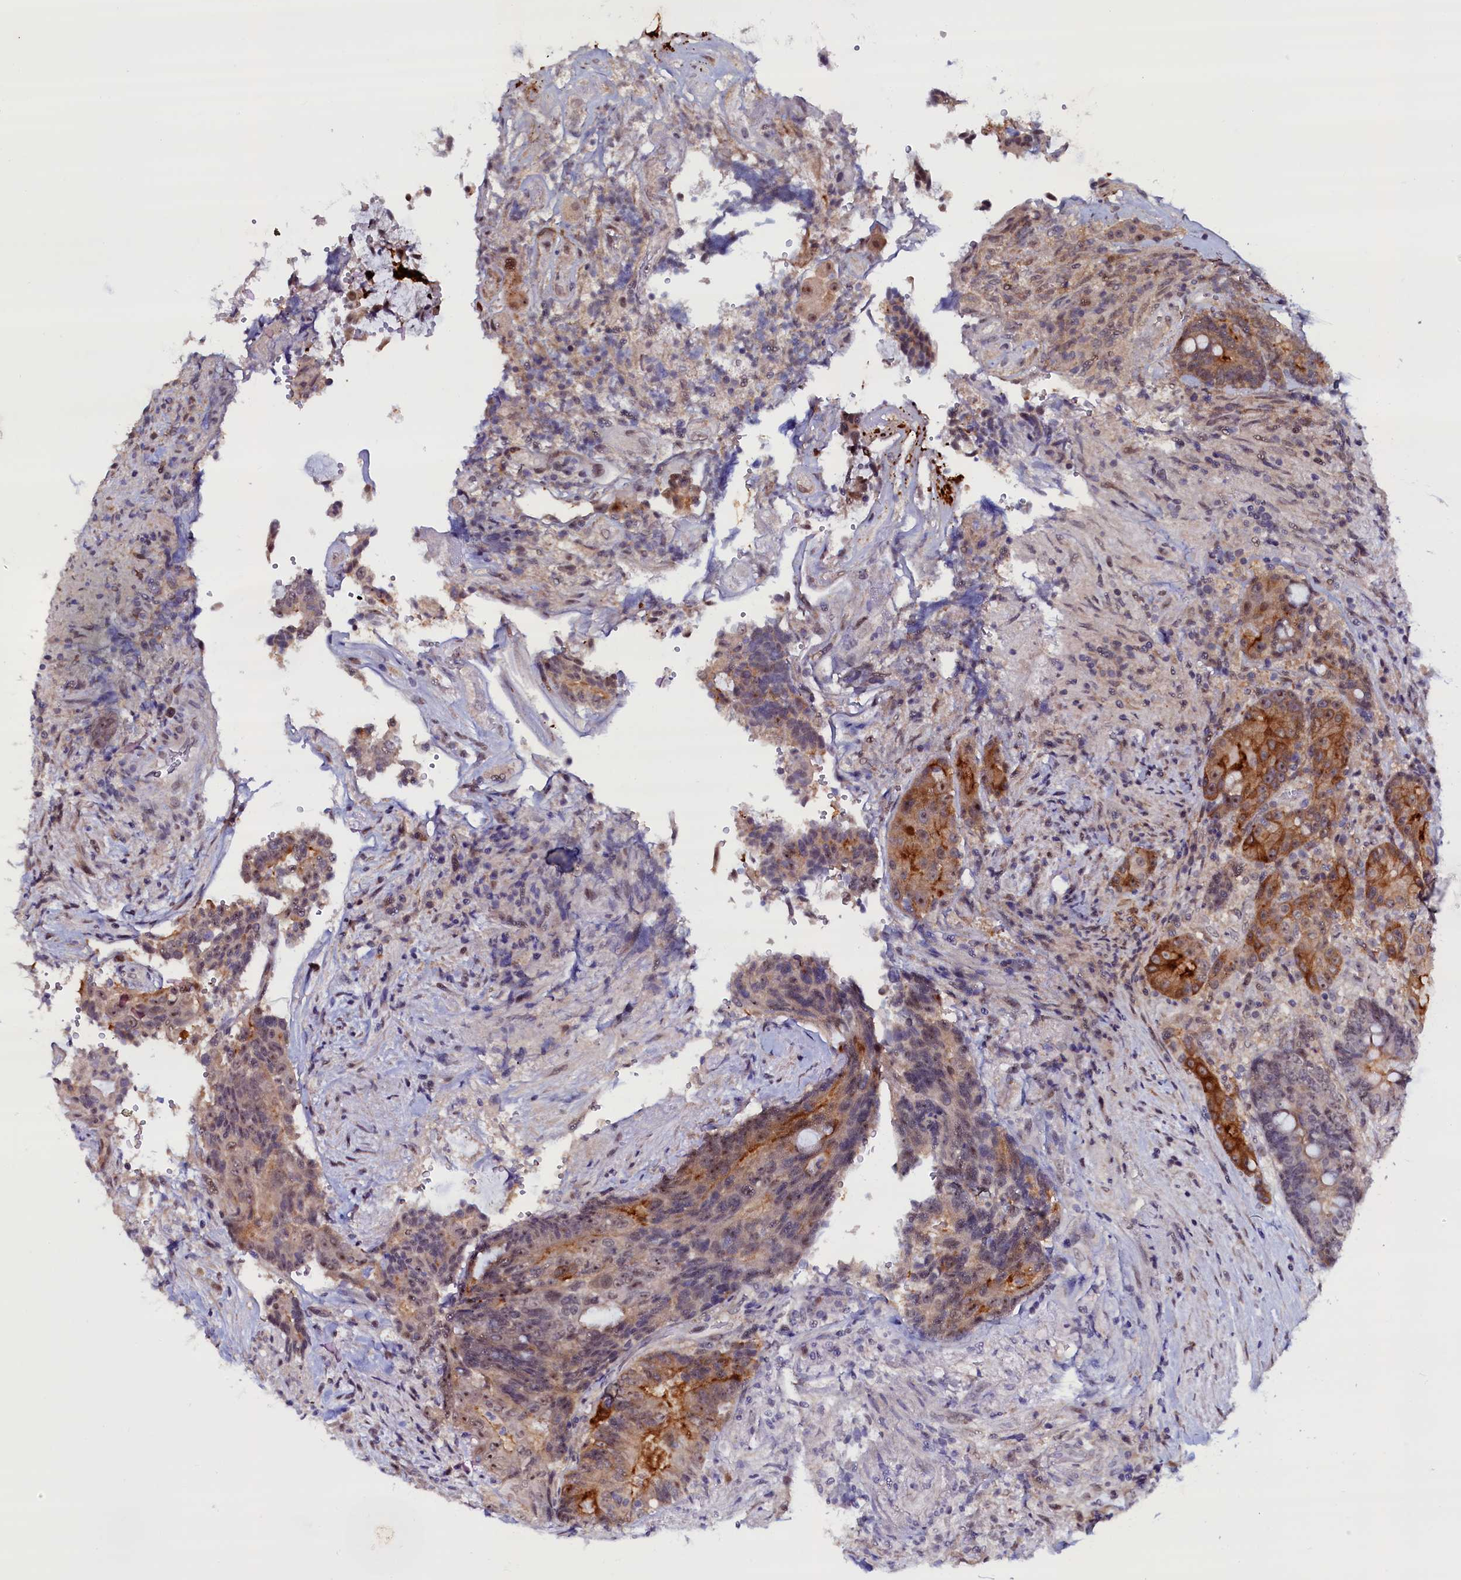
{"staining": {"intensity": "moderate", "quantity": "25%-75%", "location": "cytoplasmic/membranous,nuclear"}, "tissue": "colorectal cancer", "cell_type": "Tumor cells", "image_type": "cancer", "snomed": [{"axis": "morphology", "description": "Adenocarcinoma, NOS"}, {"axis": "topography", "description": "Rectum"}], "caption": "The immunohistochemical stain highlights moderate cytoplasmic/membranous and nuclear positivity in tumor cells of colorectal cancer tissue. The protein is shown in brown color, while the nuclei are stained blue.", "gene": "PACSIN3", "patient": {"sex": "male", "age": 69}}